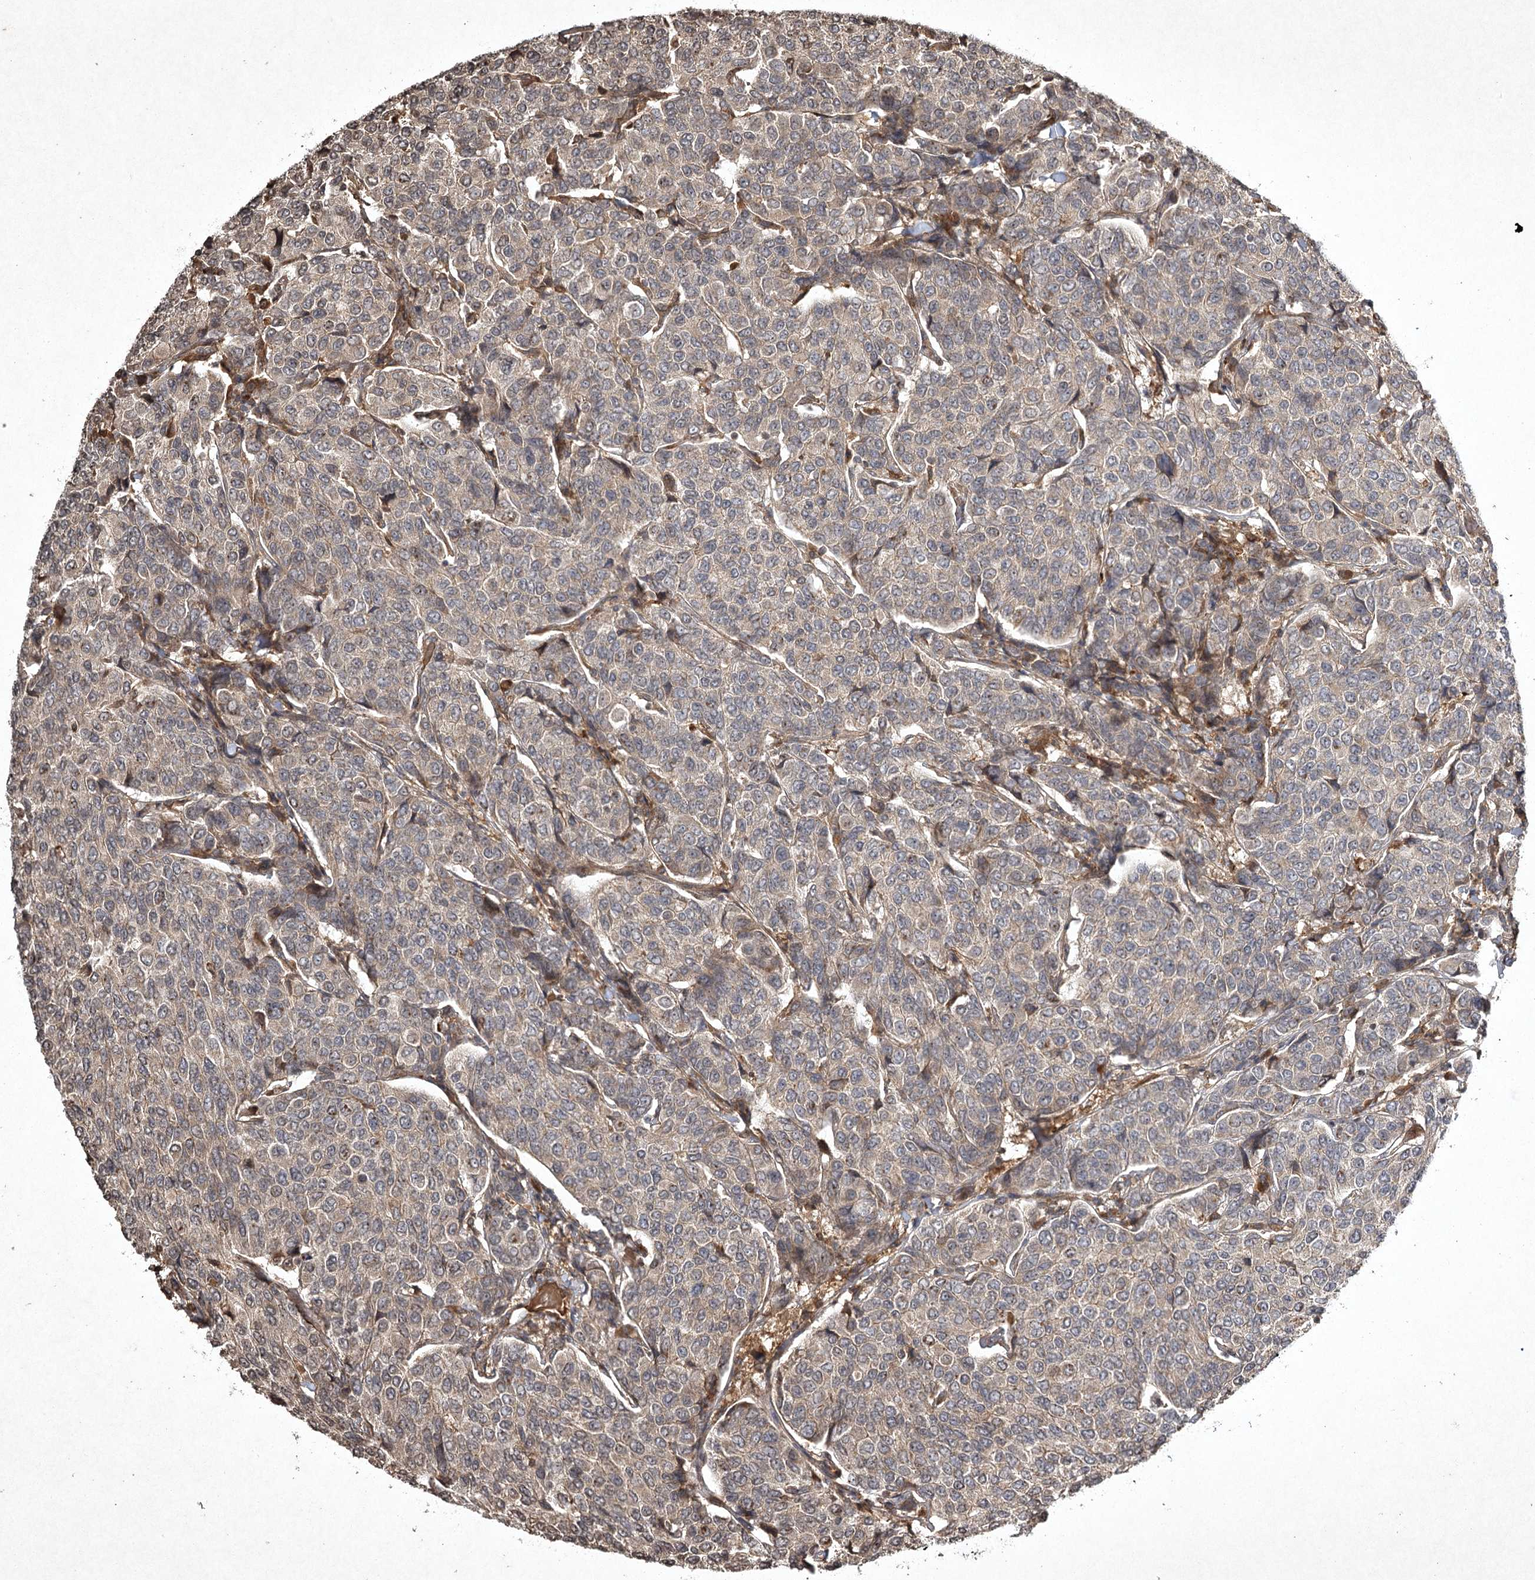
{"staining": {"intensity": "weak", "quantity": "25%-75%", "location": "cytoplasmic/membranous"}, "tissue": "breast cancer", "cell_type": "Tumor cells", "image_type": "cancer", "snomed": [{"axis": "morphology", "description": "Duct carcinoma"}, {"axis": "topography", "description": "Breast"}], "caption": "Breast intraductal carcinoma stained for a protein (brown) reveals weak cytoplasmic/membranous positive expression in approximately 25%-75% of tumor cells.", "gene": "CYP2B6", "patient": {"sex": "female", "age": 55}}